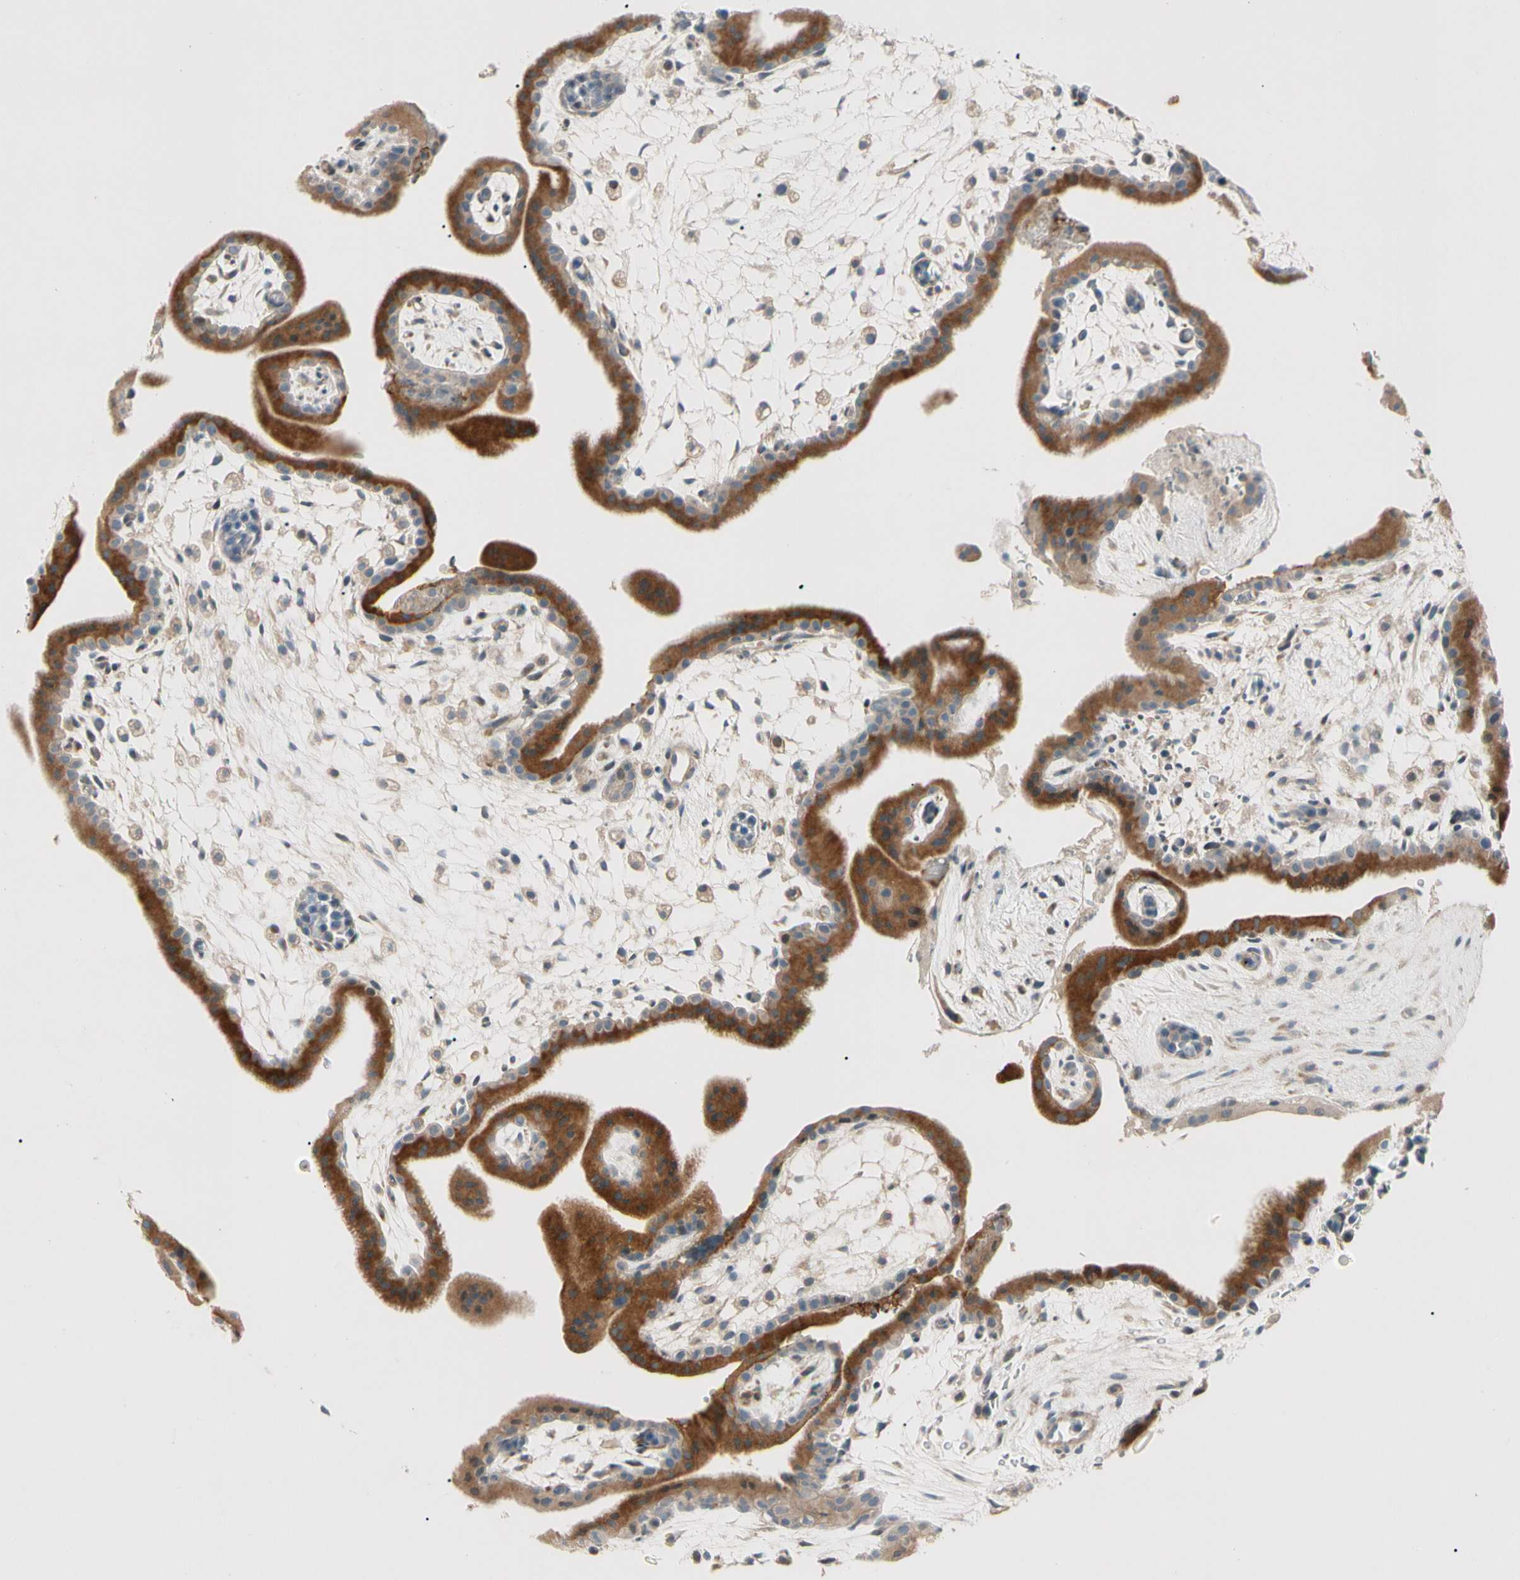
{"staining": {"intensity": "strong", "quantity": ">75%", "location": "cytoplasmic/membranous"}, "tissue": "placenta", "cell_type": "Trophoblastic cells", "image_type": "normal", "snomed": [{"axis": "morphology", "description": "Normal tissue, NOS"}, {"axis": "topography", "description": "Placenta"}], "caption": "A photomicrograph showing strong cytoplasmic/membranous expression in about >75% of trophoblastic cells in benign placenta, as visualized by brown immunohistochemical staining.", "gene": "CDH6", "patient": {"sex": "female", "age": 35}}